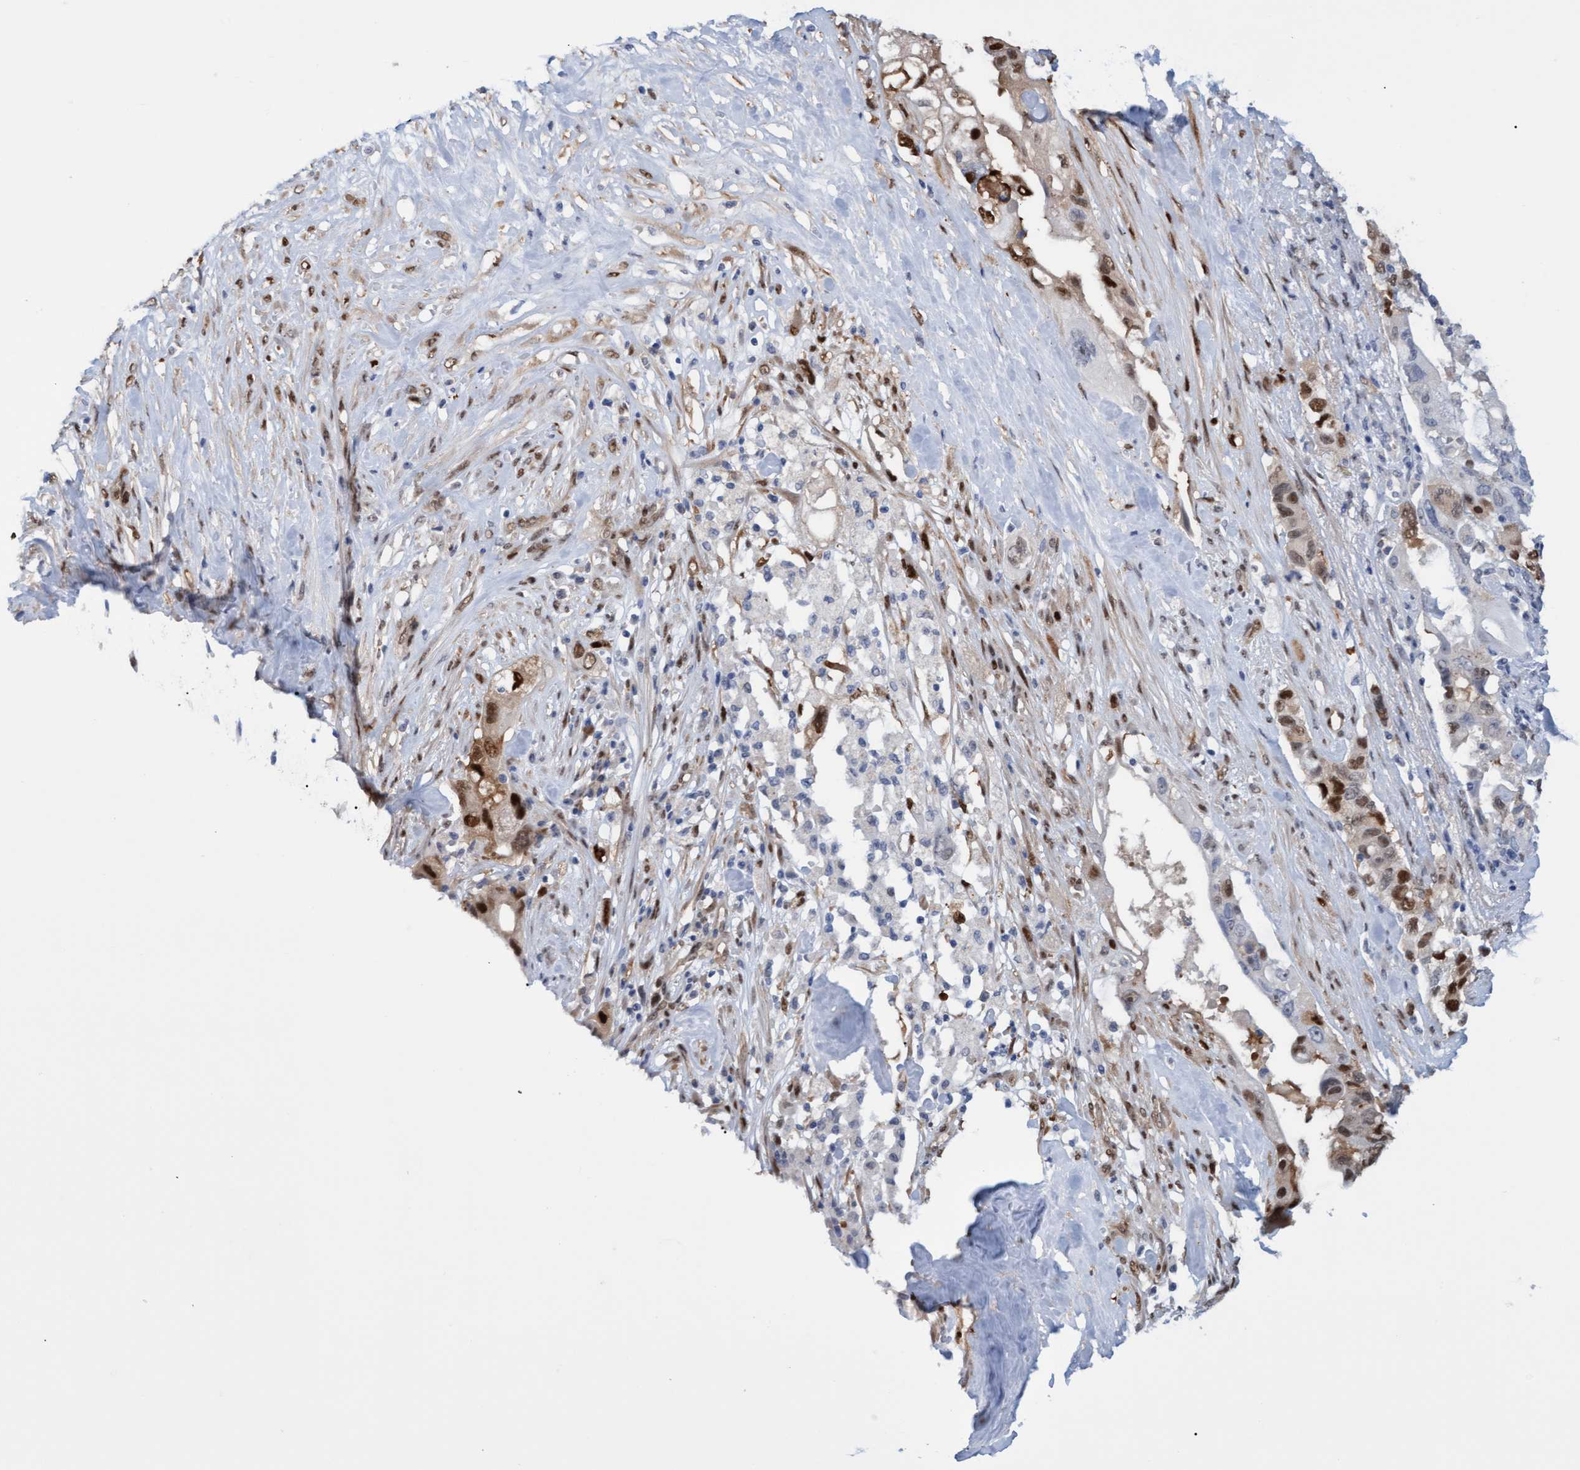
{"staining": {"intensity": "strong", "quantity": ">75%", "location": "cytoplasmic/membranous,nuclear"}, "tissue": "pancreatic cancer", "cell_type": "Tumor cells", "image_type": "cancer", "snomed": [{"axis": "morphology", "description": "Adenocarcinoma, NOS"}, {"axis": "topography", "description": "Pancreas"}], "caption": "A photomicrograph of human pancreatic cancer stained for a protein shows strong cytoplasmic/membranous and nuclear brown staining in tumor cells.", "gene": "PINX1", "patient": {"sex": "female", "age": 56}}